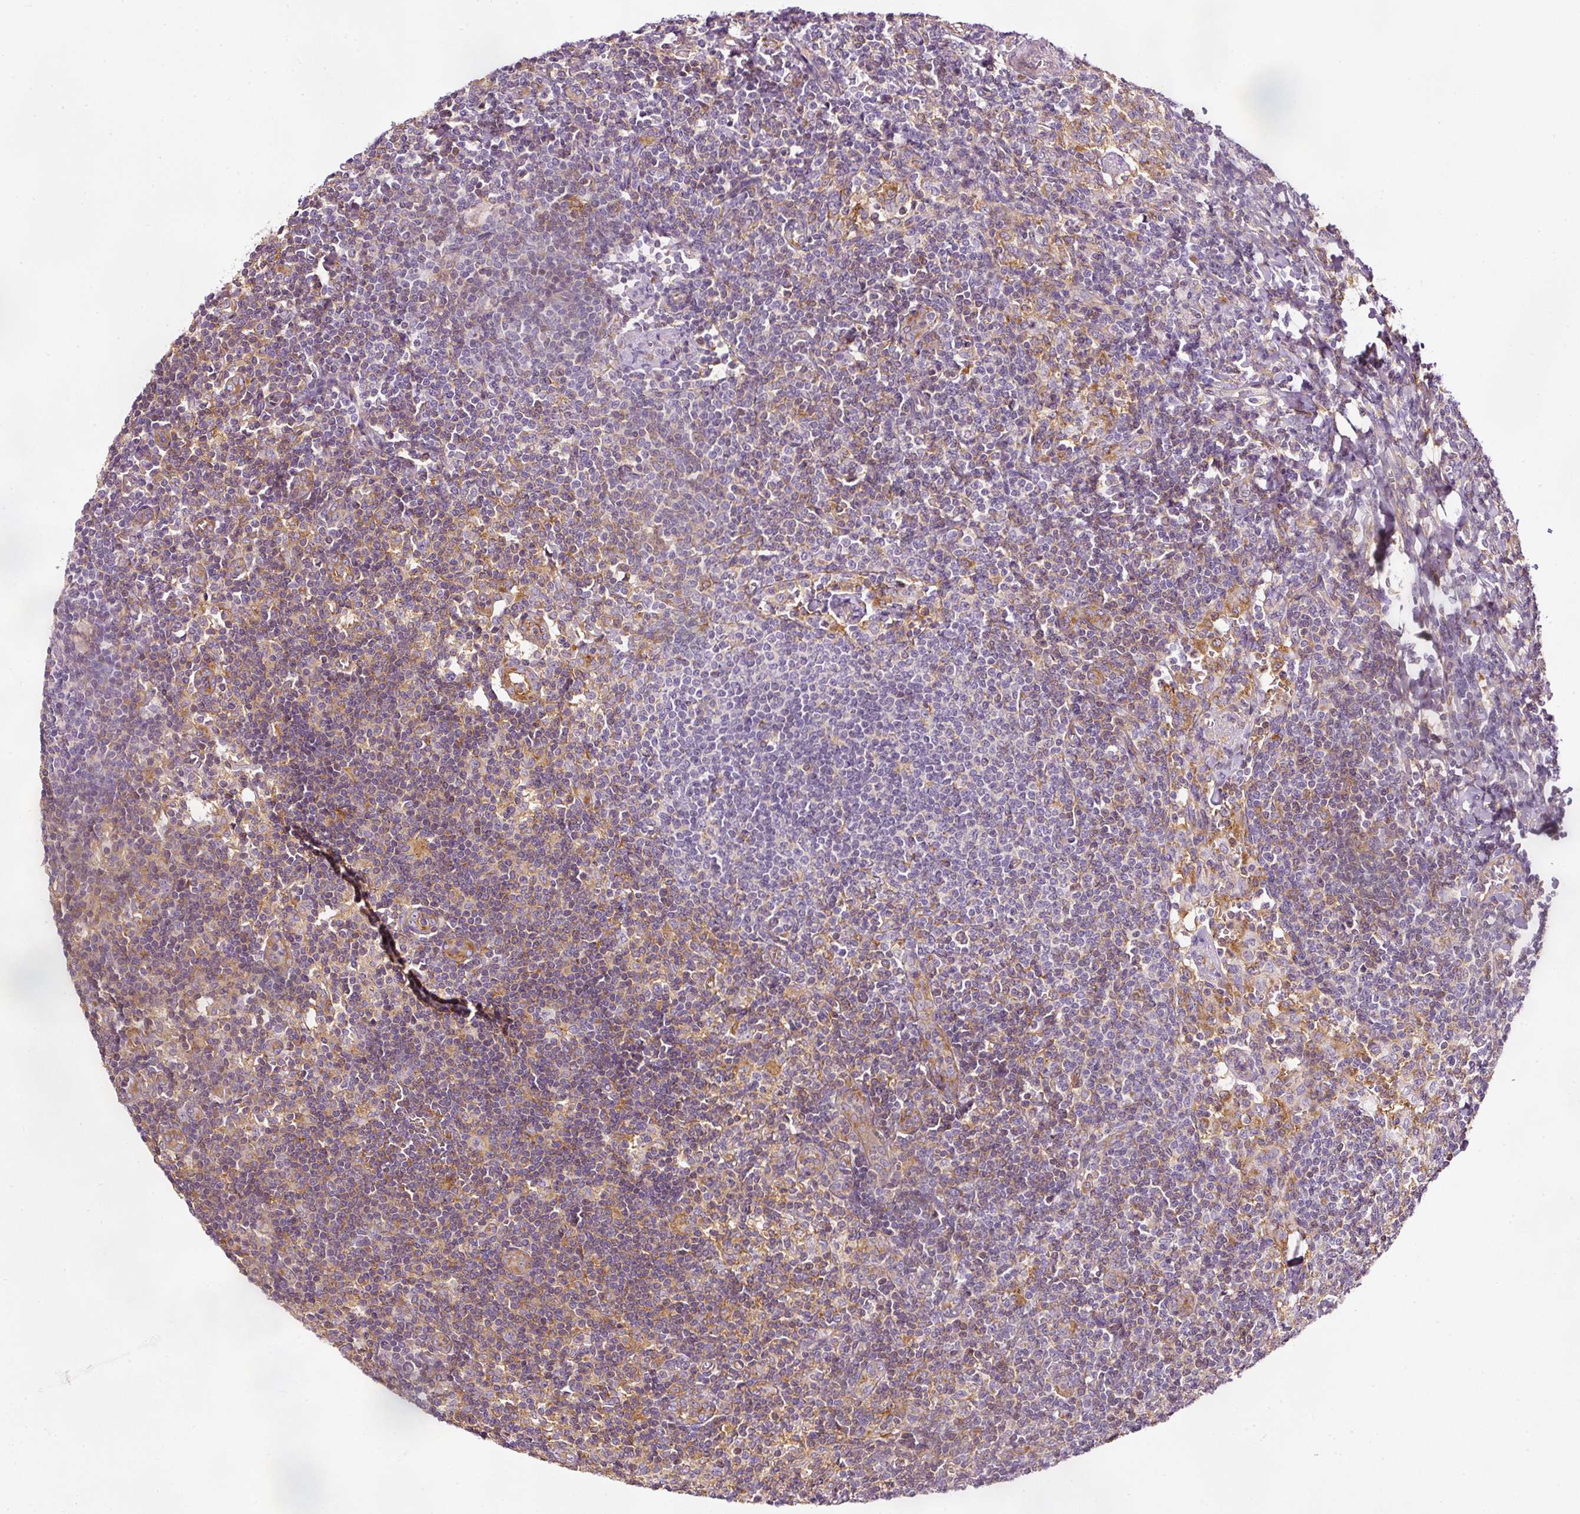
{"staining": {"intensity": "negative", "quantity": "none", "location": "none"}, "tissue": "lymph node", "cell_type": "Germinal center cells", "image_type": "normal", "snomed": [{"axis": "morphology", "description": "Normal tissue, NOS"}, {"axis": "topography", "description": "Lymph node"}], "caption": "DAB immunohistochemical staining of benign human lymph node displays no significant expression in germinal center cells. Brightfield microscopy of immunohistochemistry stained with DAB (3,3'-diaminobenzidine) (brown) and hematoxylin (blue), captured at high magnification.", "gene": "SCNM1", "patient": {"sex": "female", "age": 59}}